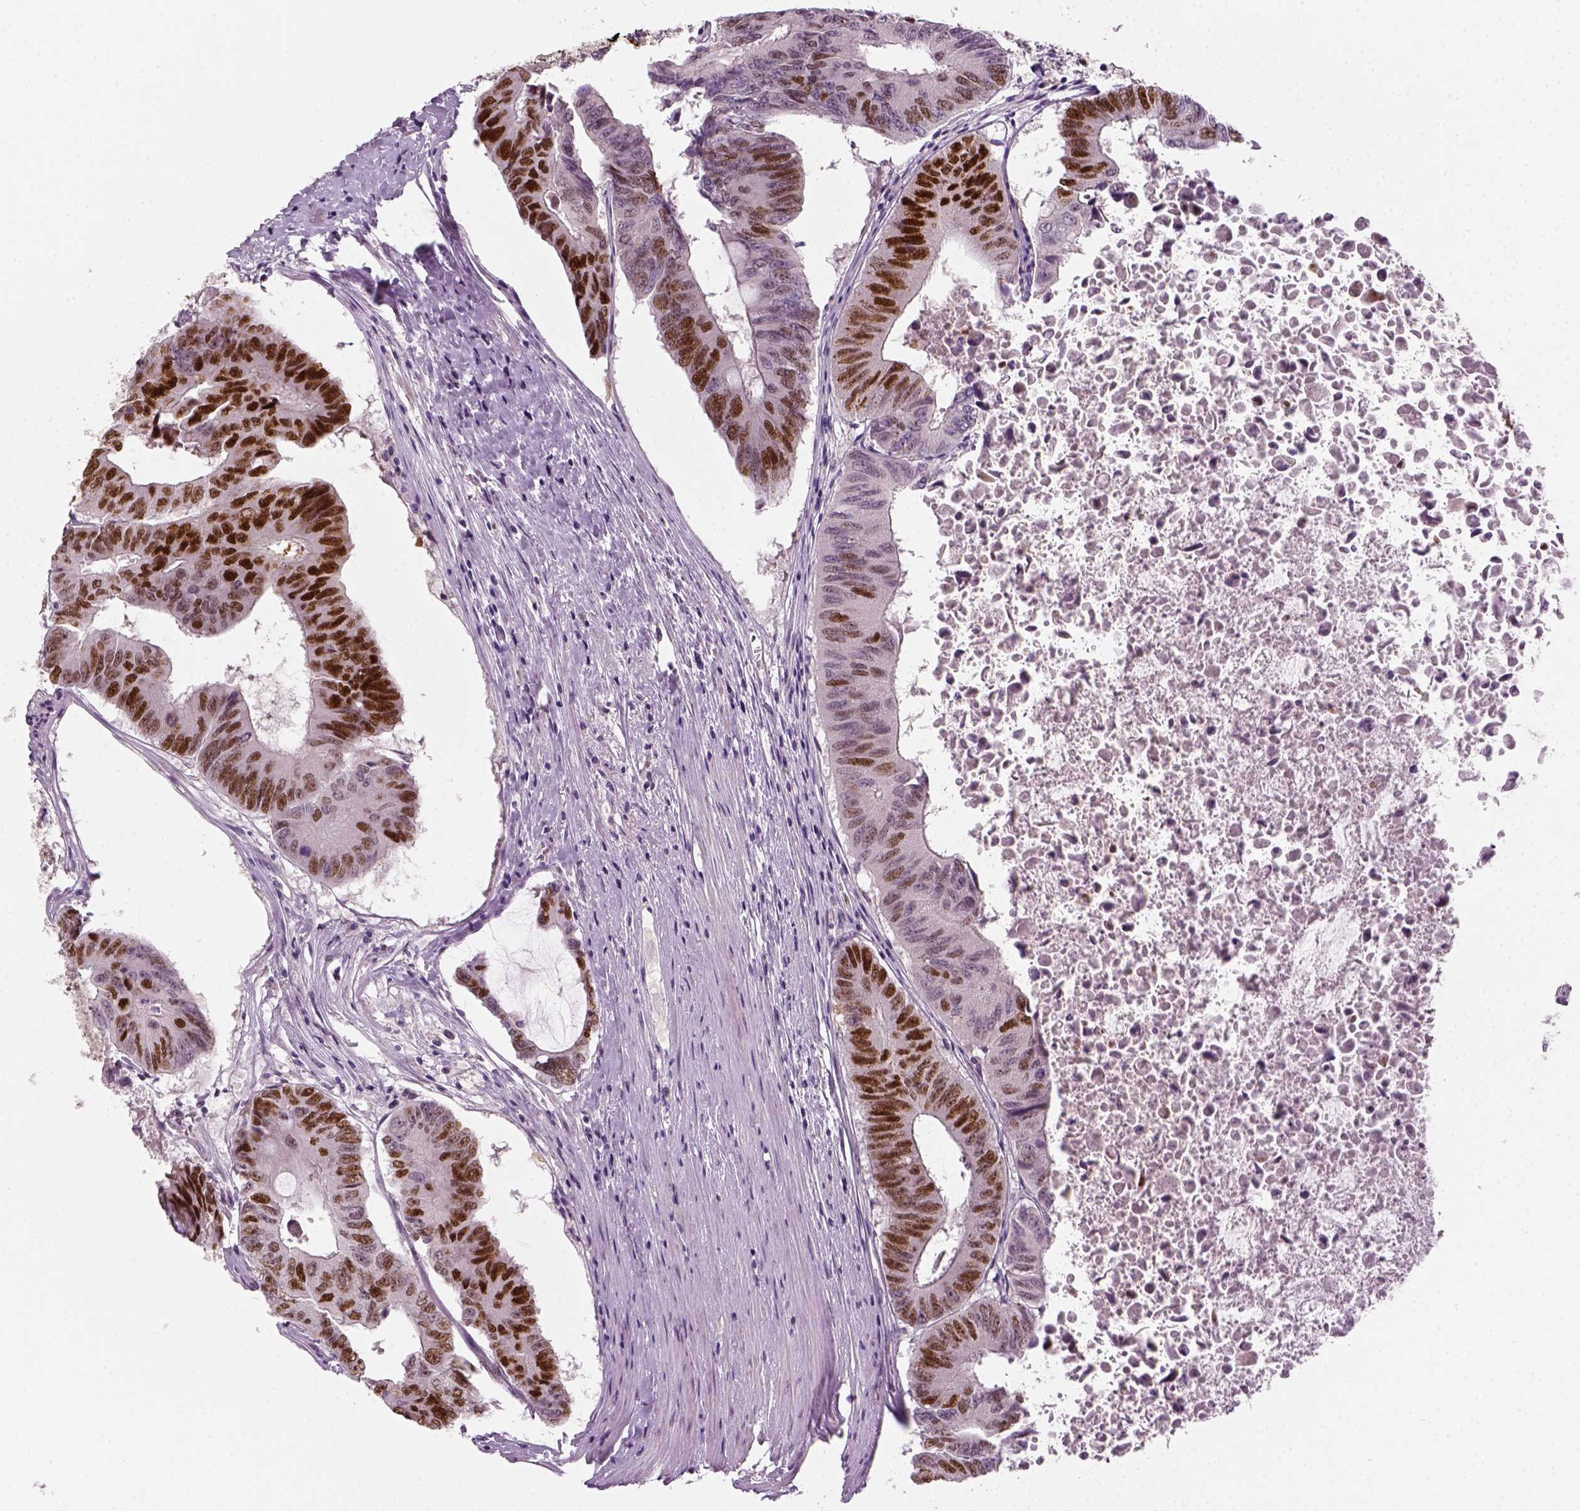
{"staining": {"intensity": "strong", "quantity": "25%-75%", "location": "nuclear"}, "tissue": "colorectal cancer", "cell_type": "Tumor cells", "image_type": "cancer", "snomed": [{"axis": "morphology", "description": "Adenocarcinoma, NOS"}, {"axis": "topography", "description": "Rectum"}], "caption": "A high amount of strong nuclear positivity is seen in approximately 25%-75% of tumor cells in adenocarcinoma (colorectal) tissue.", "gene": "TP53", "patient": {"sex": "male", "age": 59}}